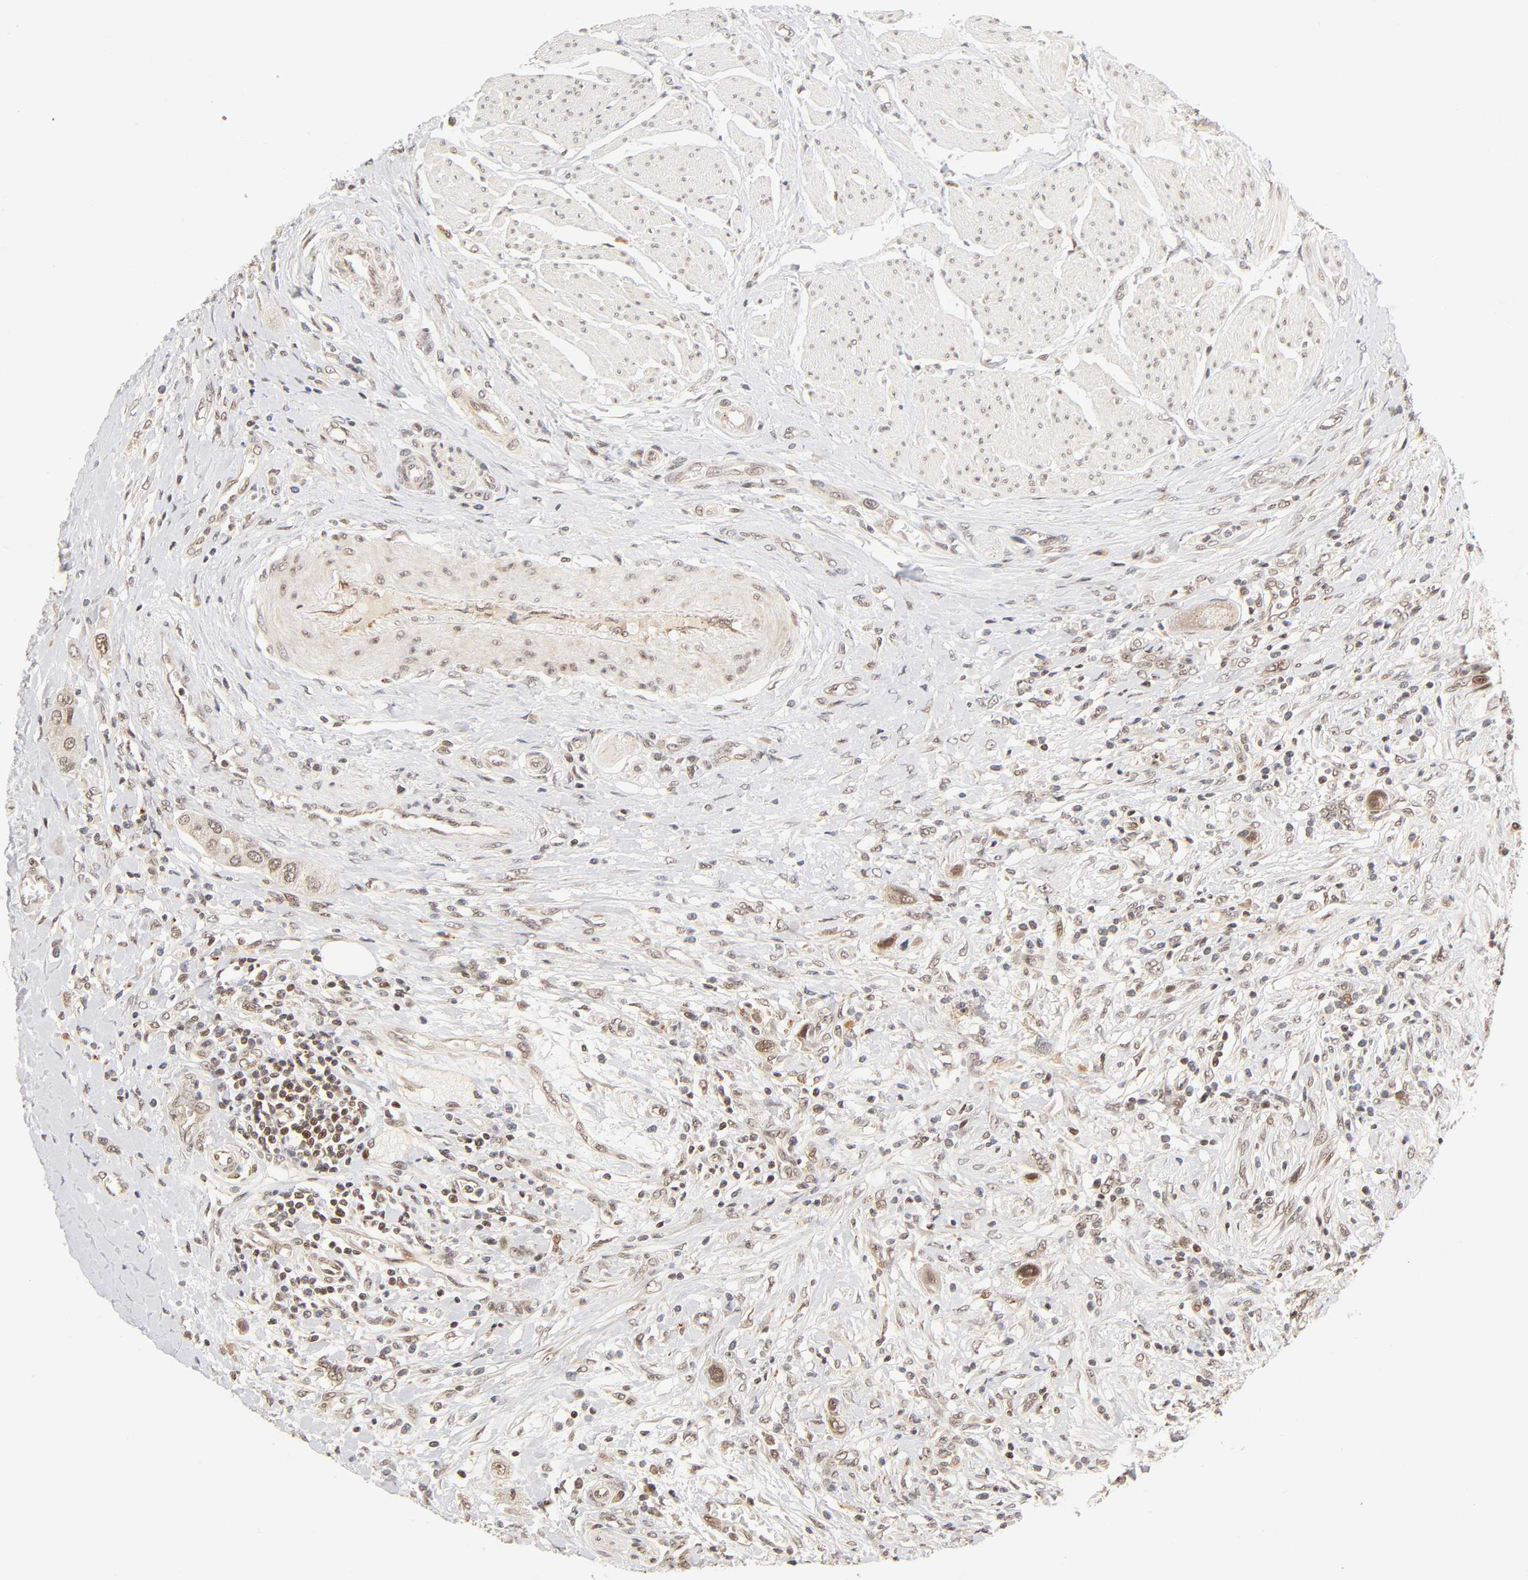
{"staining": {"intensity": "weak", "quantity": "25%-75%", "location": "cytoplasmic/membranous,nuclear"}, "tissue": "urothelial cancer", "cell_type": "Tumor cells", "image_type": "cancer", "snomed": [{"axis": "morphology", "description": "Urothelial carcinoma, High grade"}, {"axis": "topography", "description": "Urinary bladder"}], "caption": "Human urothelial cancer stained with a brown dye shows weak cytoplasmic/membranous and nuclear positive staining in approximately 25%-75% of tumor cells.", "gene": "TAF10", "patient": {"sex": "male", "age": 50}}